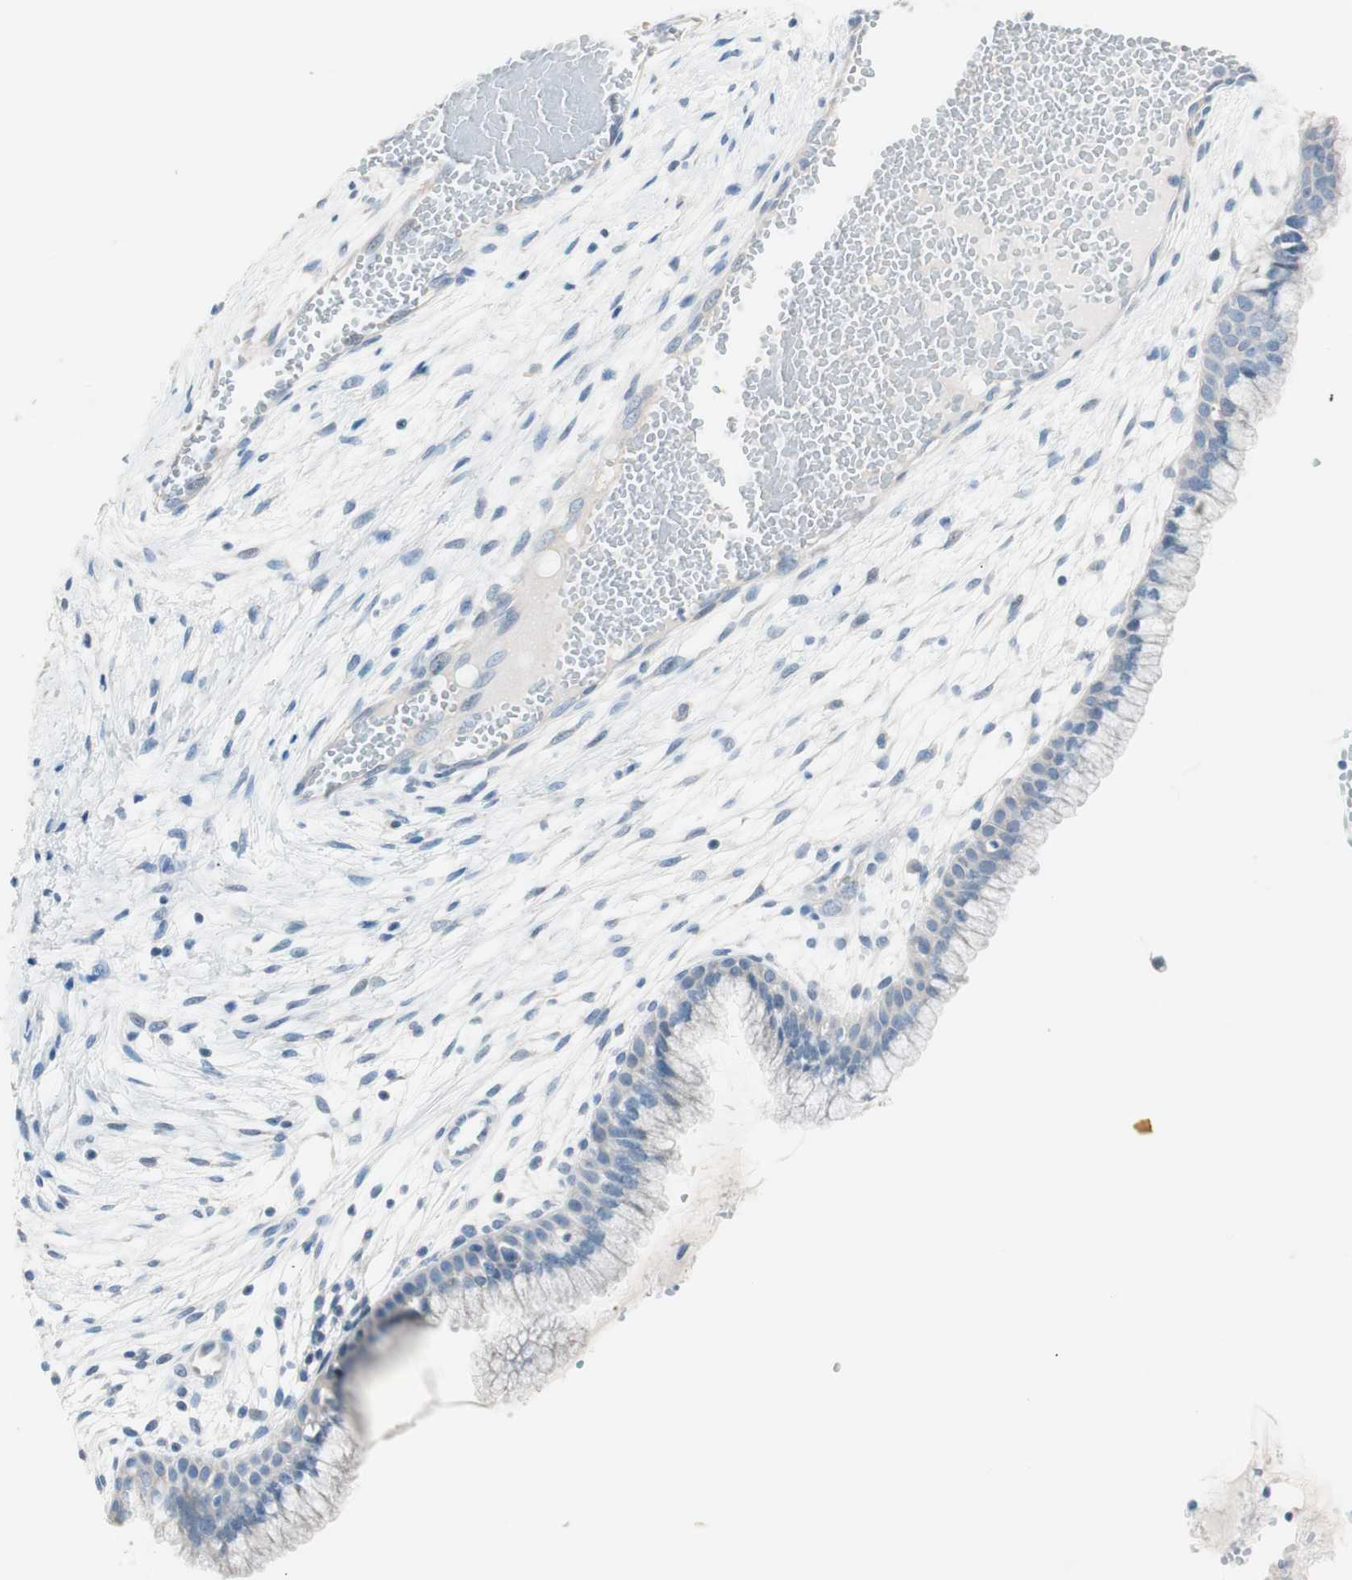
{"staining": {"intensity": "negative", "quantity": "none", "location": "none"}, "tissue": "cervix", "cell_type": "Glandular cells", "image_type": "normal", "snomed": [{"axis": "morphology", "description": "Normal tissue, NOS"}, {"axis": "topography", "description": "Cervix"}], "caption": "Immunohistochemical staining of normal human cervix displays no significant staining in glandular cells. Nuclei are stained in blue.", "gene": "VIL1", "patient": {"sex": "female", "age": 39}}